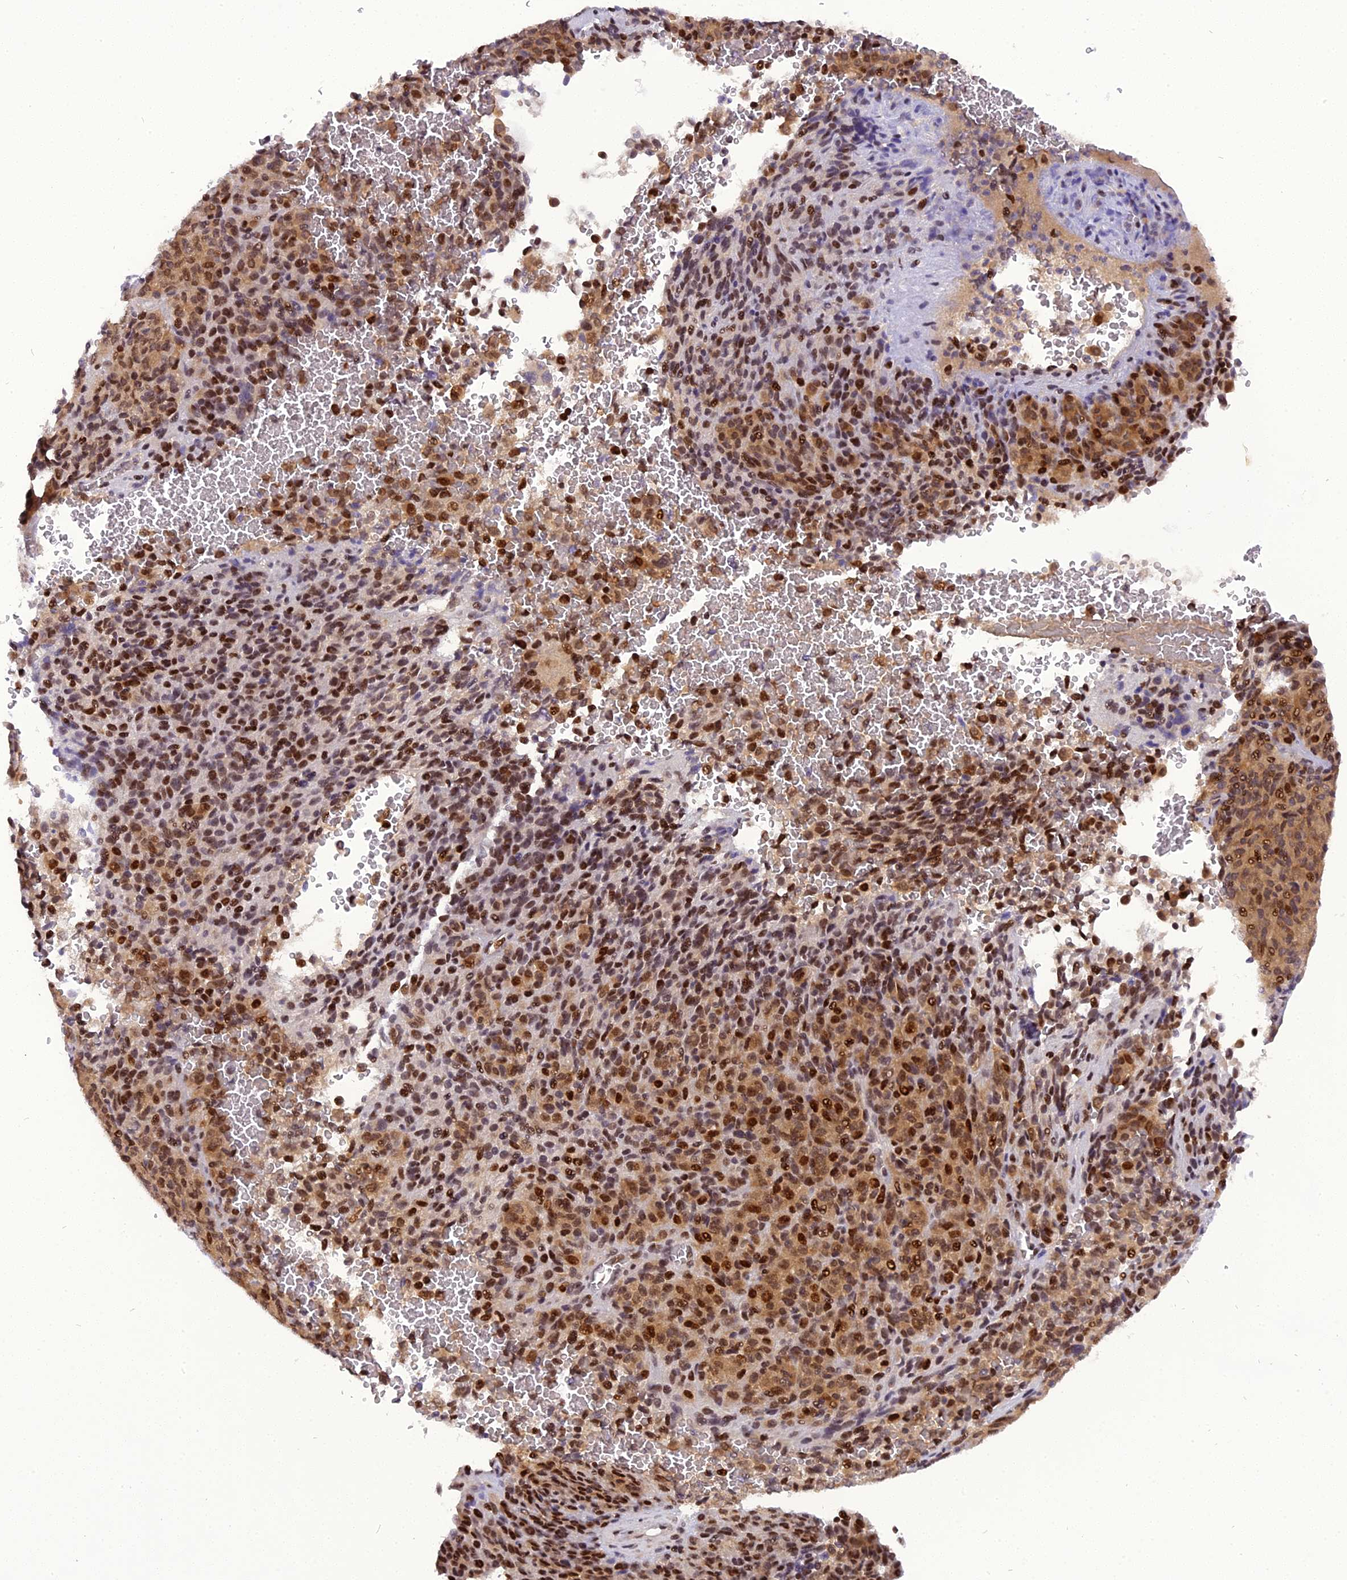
{"staining": {"intensity": "strong", "quantity": ">75%", "location": "cytoplasmic/membranous,nuclear"}, "tissue": "melanoma", "cell_type": "Tumor cells", "image_type": "cancer", "snomed": [{"axis": "morphology", "description": "Malignant melanoma, Metastatic site"}, {"axis": "topography", "description": "Brain"}], "caption": "There is high levels of strong cytoplasmic/membranous and nuclear positivity in tumor cells of malignant melanoma (metastatic site), as demonstrated by immunohistochemical staining (brown color).", "gene": "RABGGTA", "patient": {"sex": "female", "age": 56}}